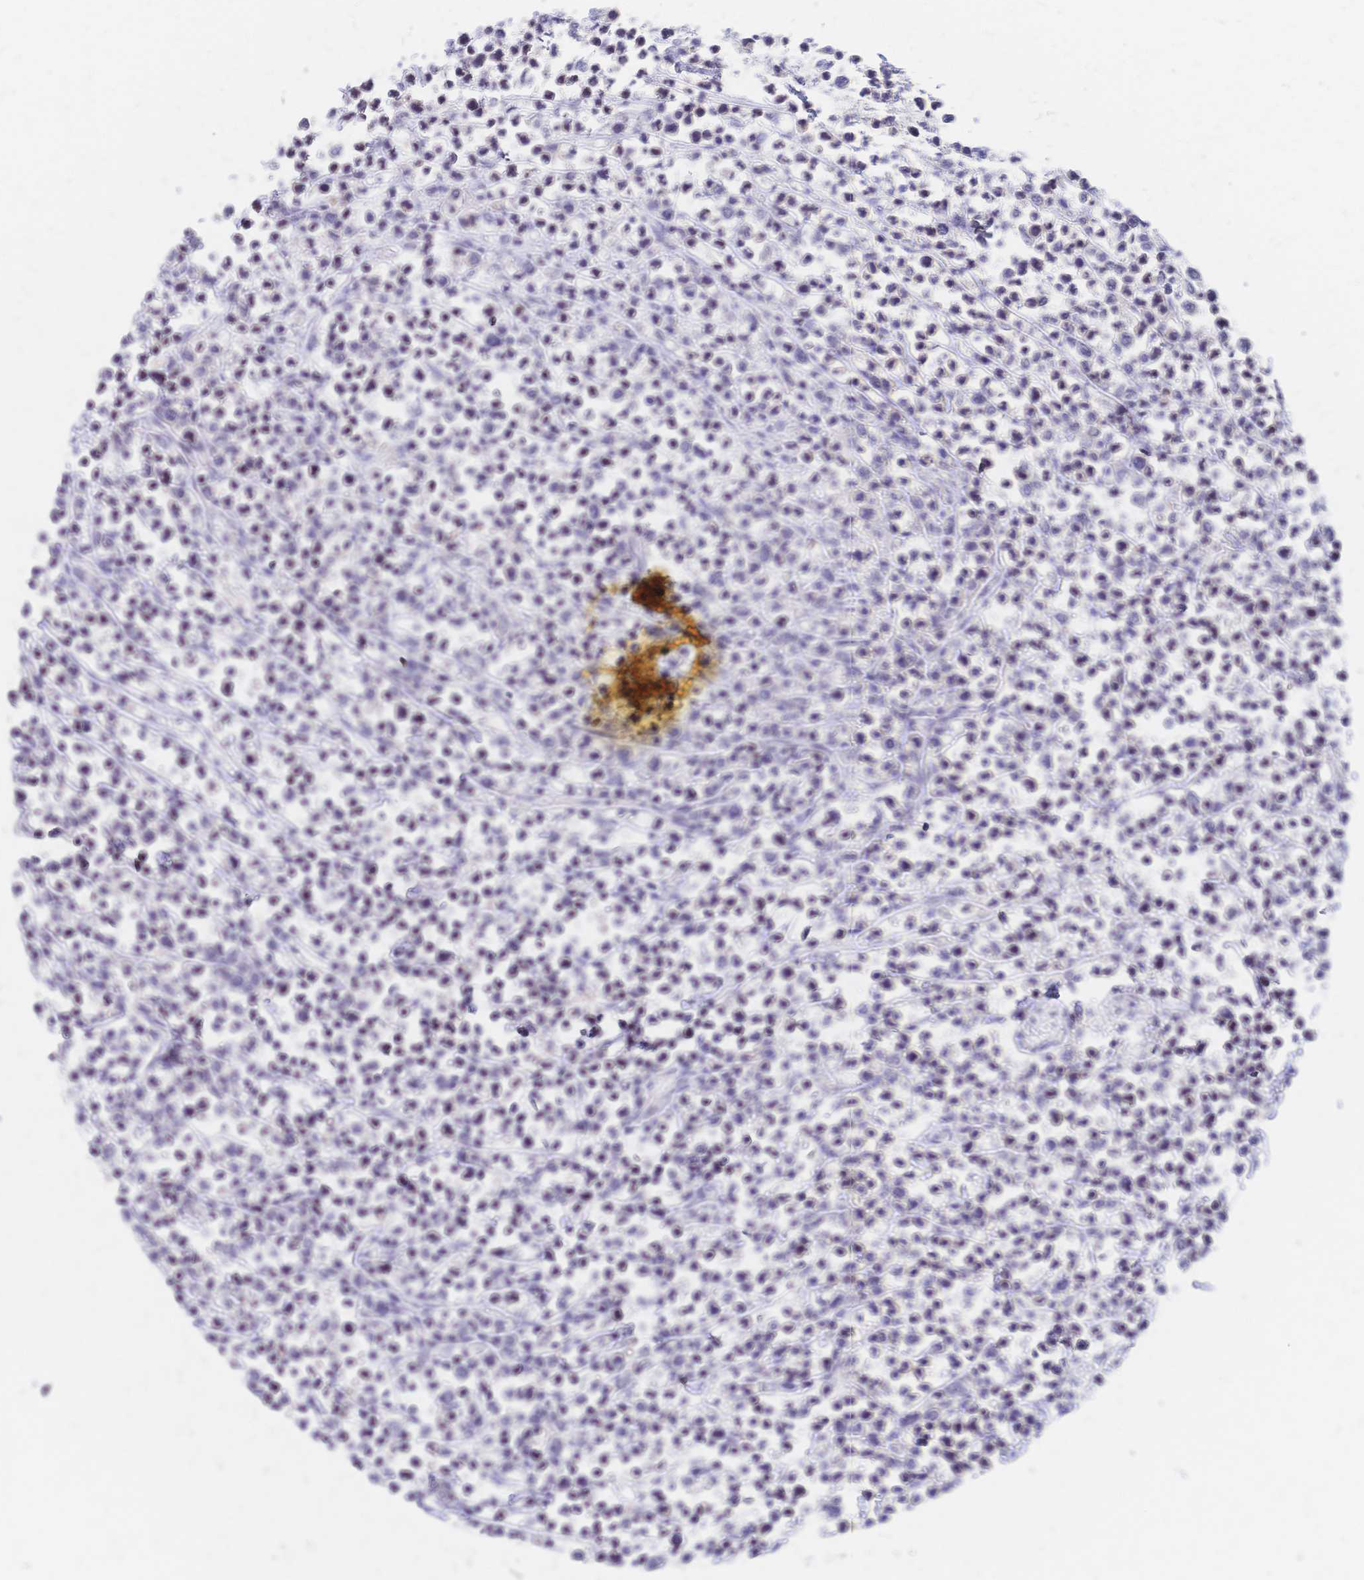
{"staining": {"intensity": "negative", "quantity": "none", "location": "none"}, "tissue": "lymphoma", "cell_type": "Tumor cells", "image_type": "cancer", "snomed": [{"axis": "morphology", "description": "Malignant lymphoma, non-Hodgkin's type, High grade"}, {"axis": "topography", "description": "Soft tissue"}], "caption": "This is an immunohistochemistry photomicrograph of high-grade malignant lymphoma, non-Hodgkin's type. There is no staining in tumor cells.", "gene": "CBX7", "patient": {"sex": "female", "age": 56}}